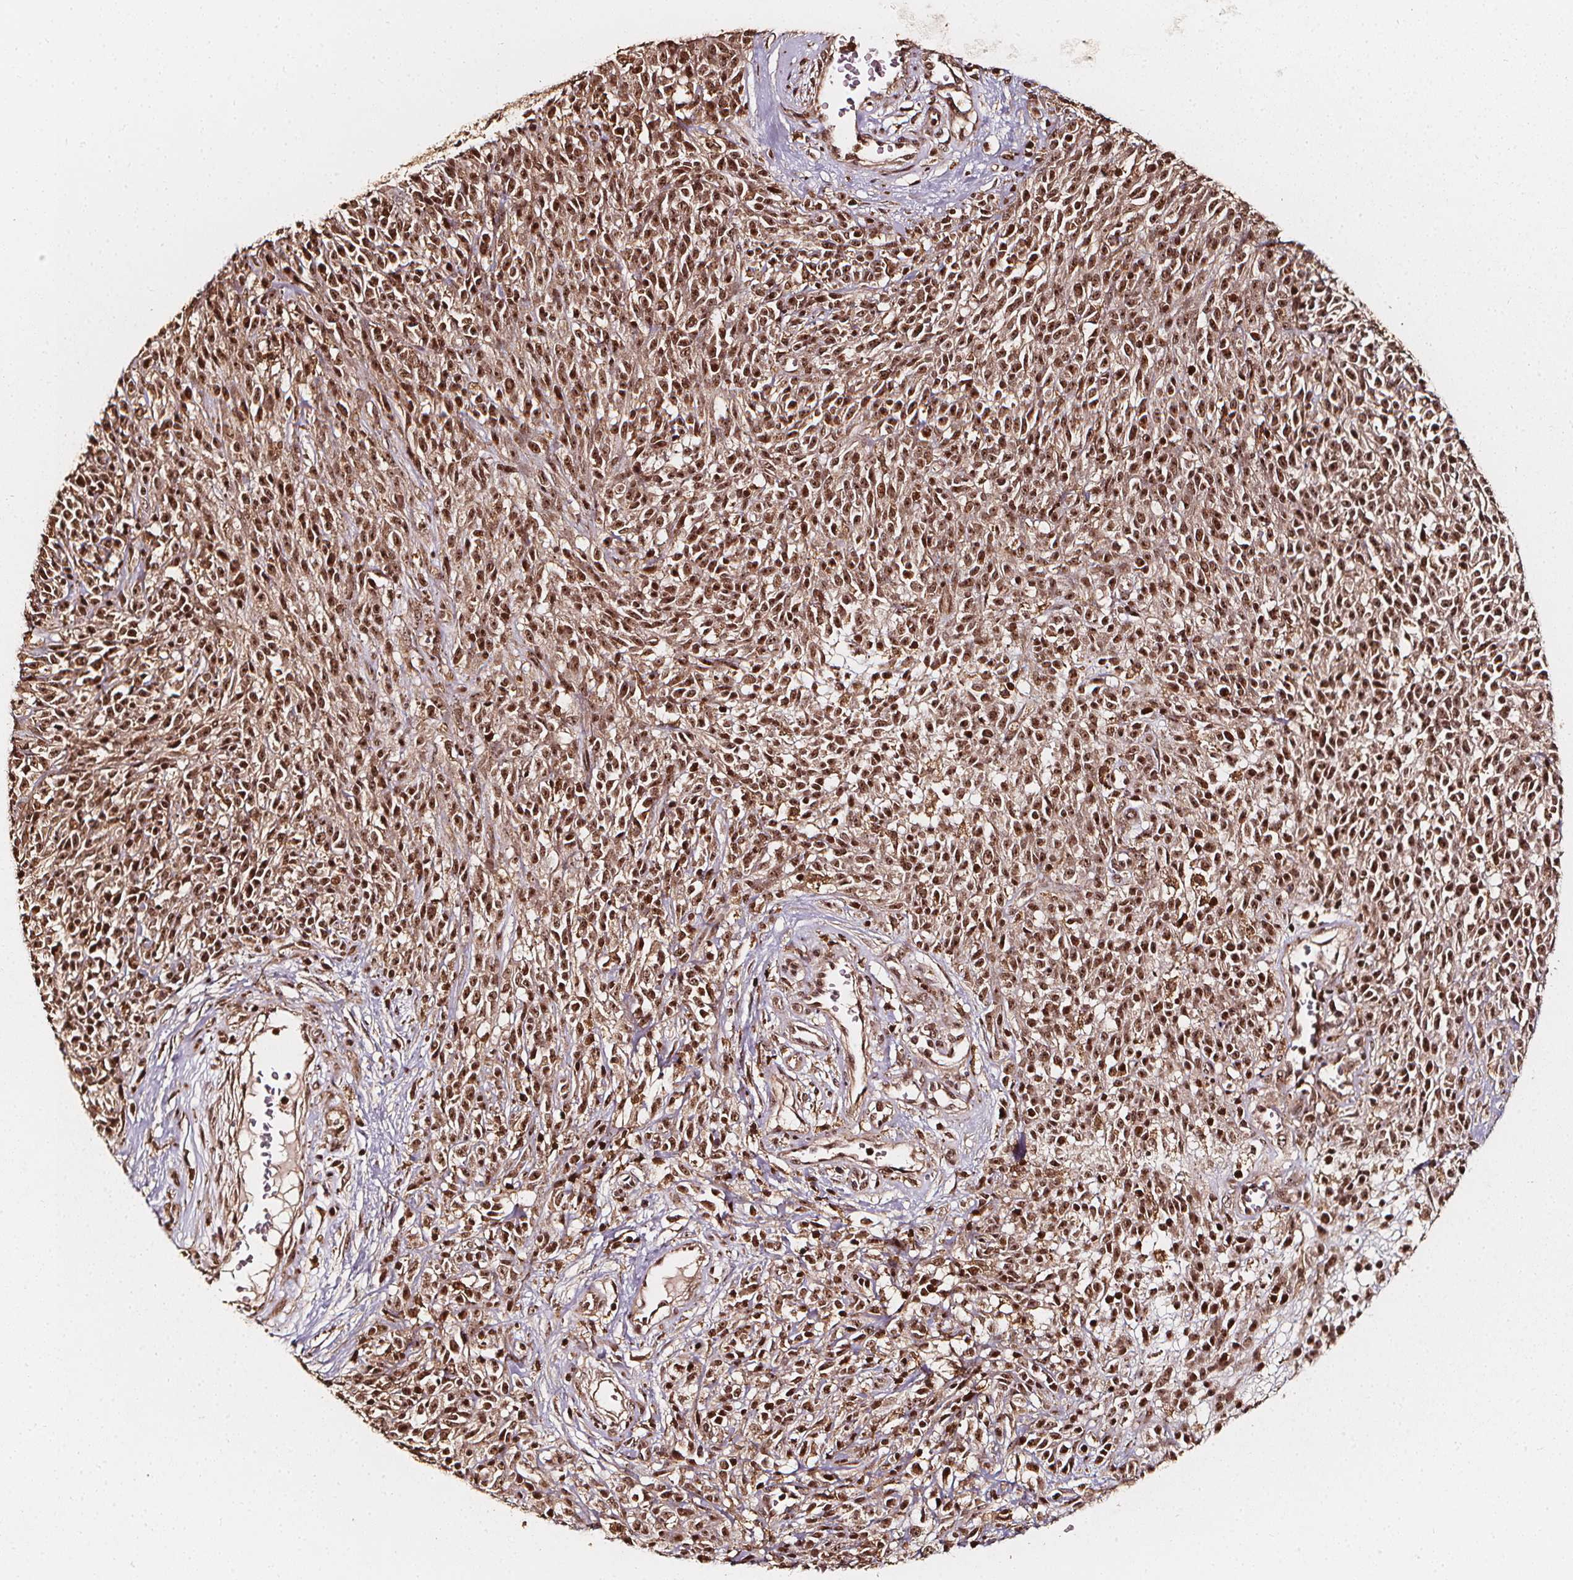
{"staining": {"intensity": "strong", "quantity": ">75%", "location": "cytoplasmic/membranous,nuclear"}, "tissue": "melanoma", "cell_type": "Tumor cells", "image_type": "cancer", "snomed": [{"axis": "morphology", "description": "Malignant melanoma, NOS"}, {"axis": "topography", "description": "Skin"}, {"axis": "topography", "description": "Skin of trunk"}], "caption": "Immunohistochemistry (IHC) of human malignant melanoma demonstrates high levels of strong cytoplasmic/membranous and nuclear expression in about >75% of tumor cells.", "gene": "EXOSC9", "patient": {"sex": "male", "age": 74}}